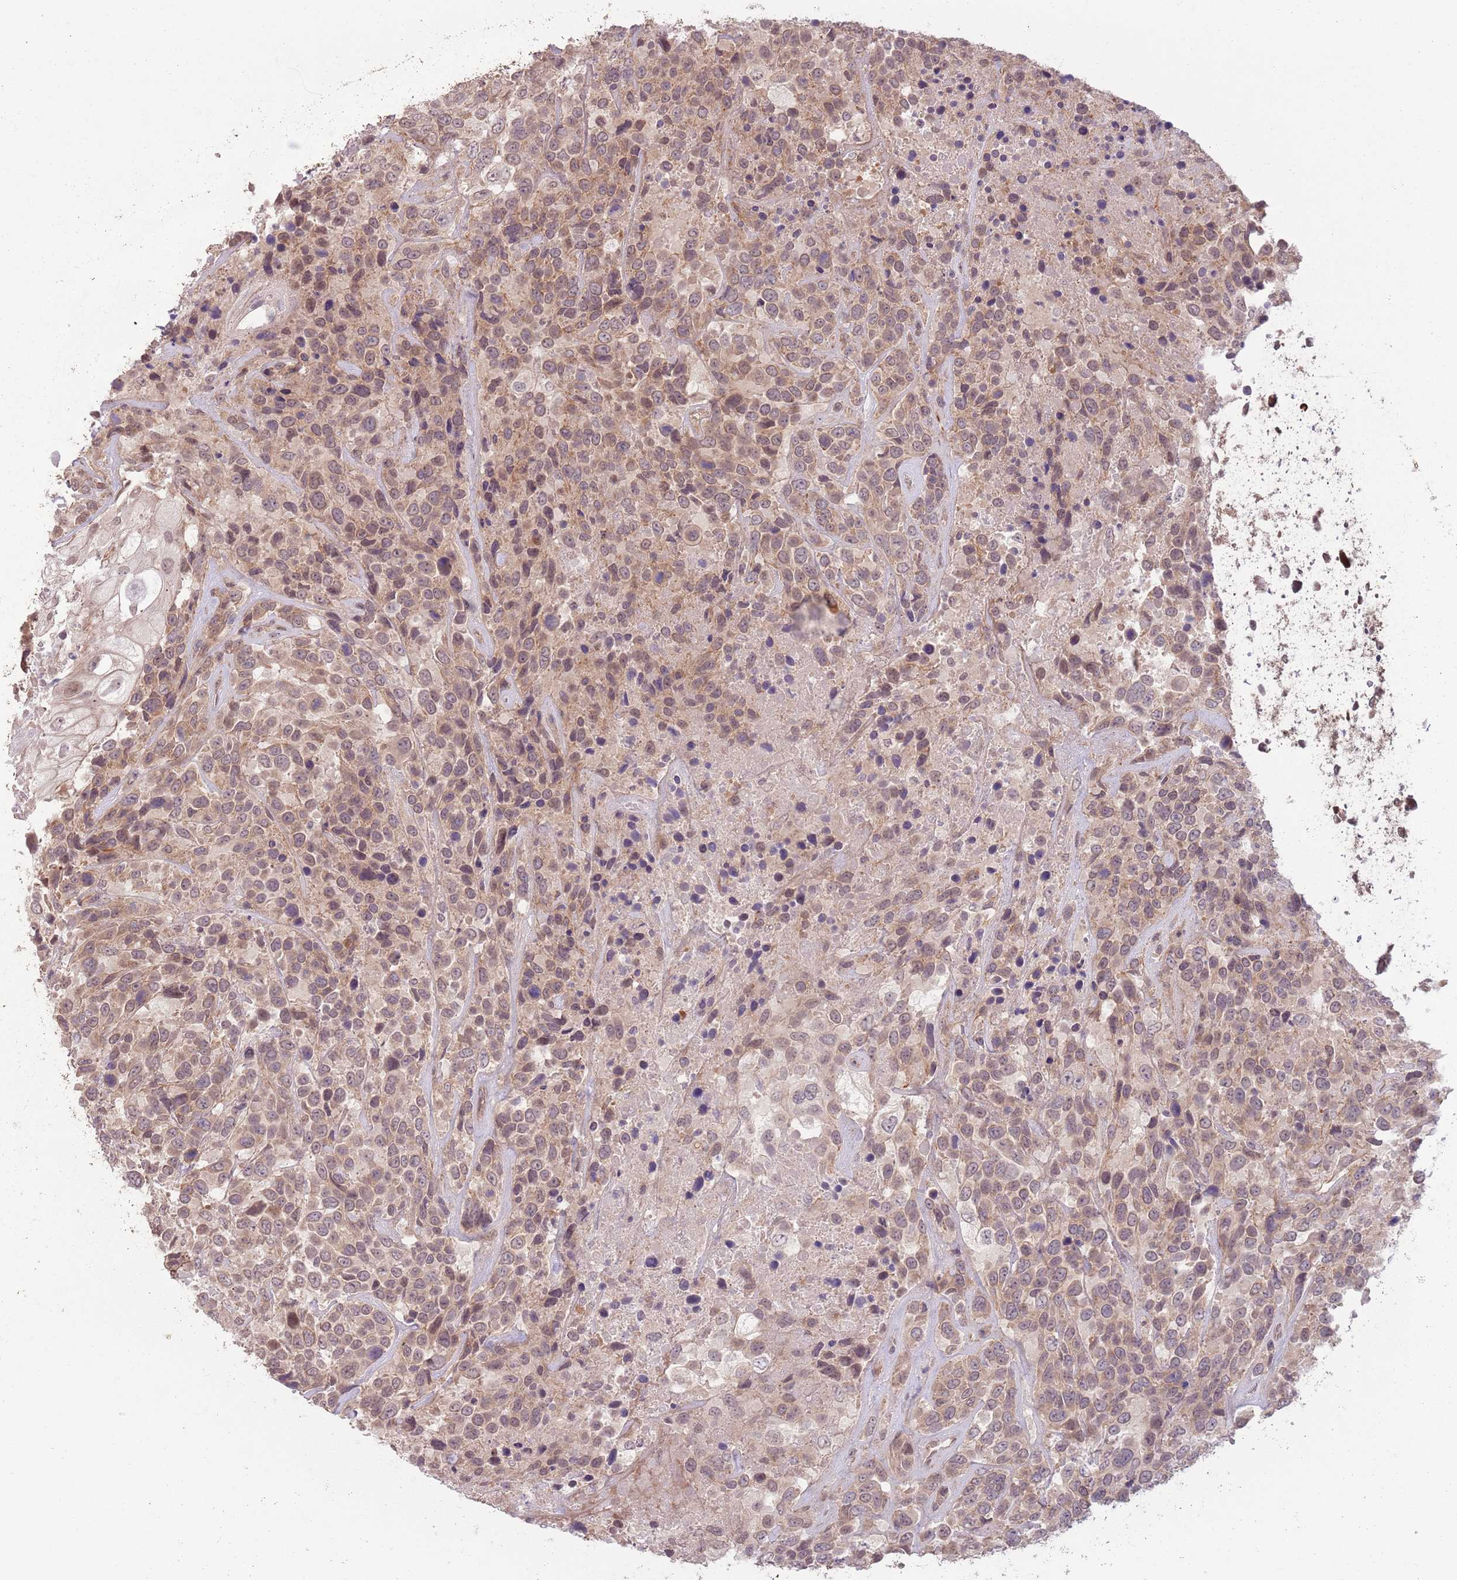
{"staining": {"intensity": "weak", "quantity": ">75%", "location": "cytoplasmic/membranous"}, "tissue": "urothelial cancer", "cell_type": "Tumor cells", "image_type": "cancer", "snomed": [{"axis": "morphology", "description": "Urothelial carcinoma, High grade"}, {"axis": "topography", "description": "Urinary bladder"}], "caption": "Immunohistochemical staining of high-grade urothelial carcinoma reveals low levels of weak cytoplasmic/membranous staining in approximately >75% of tumor cells.", "gene": "CCDC154", "patient": {"sex": "female", "age": 70}}